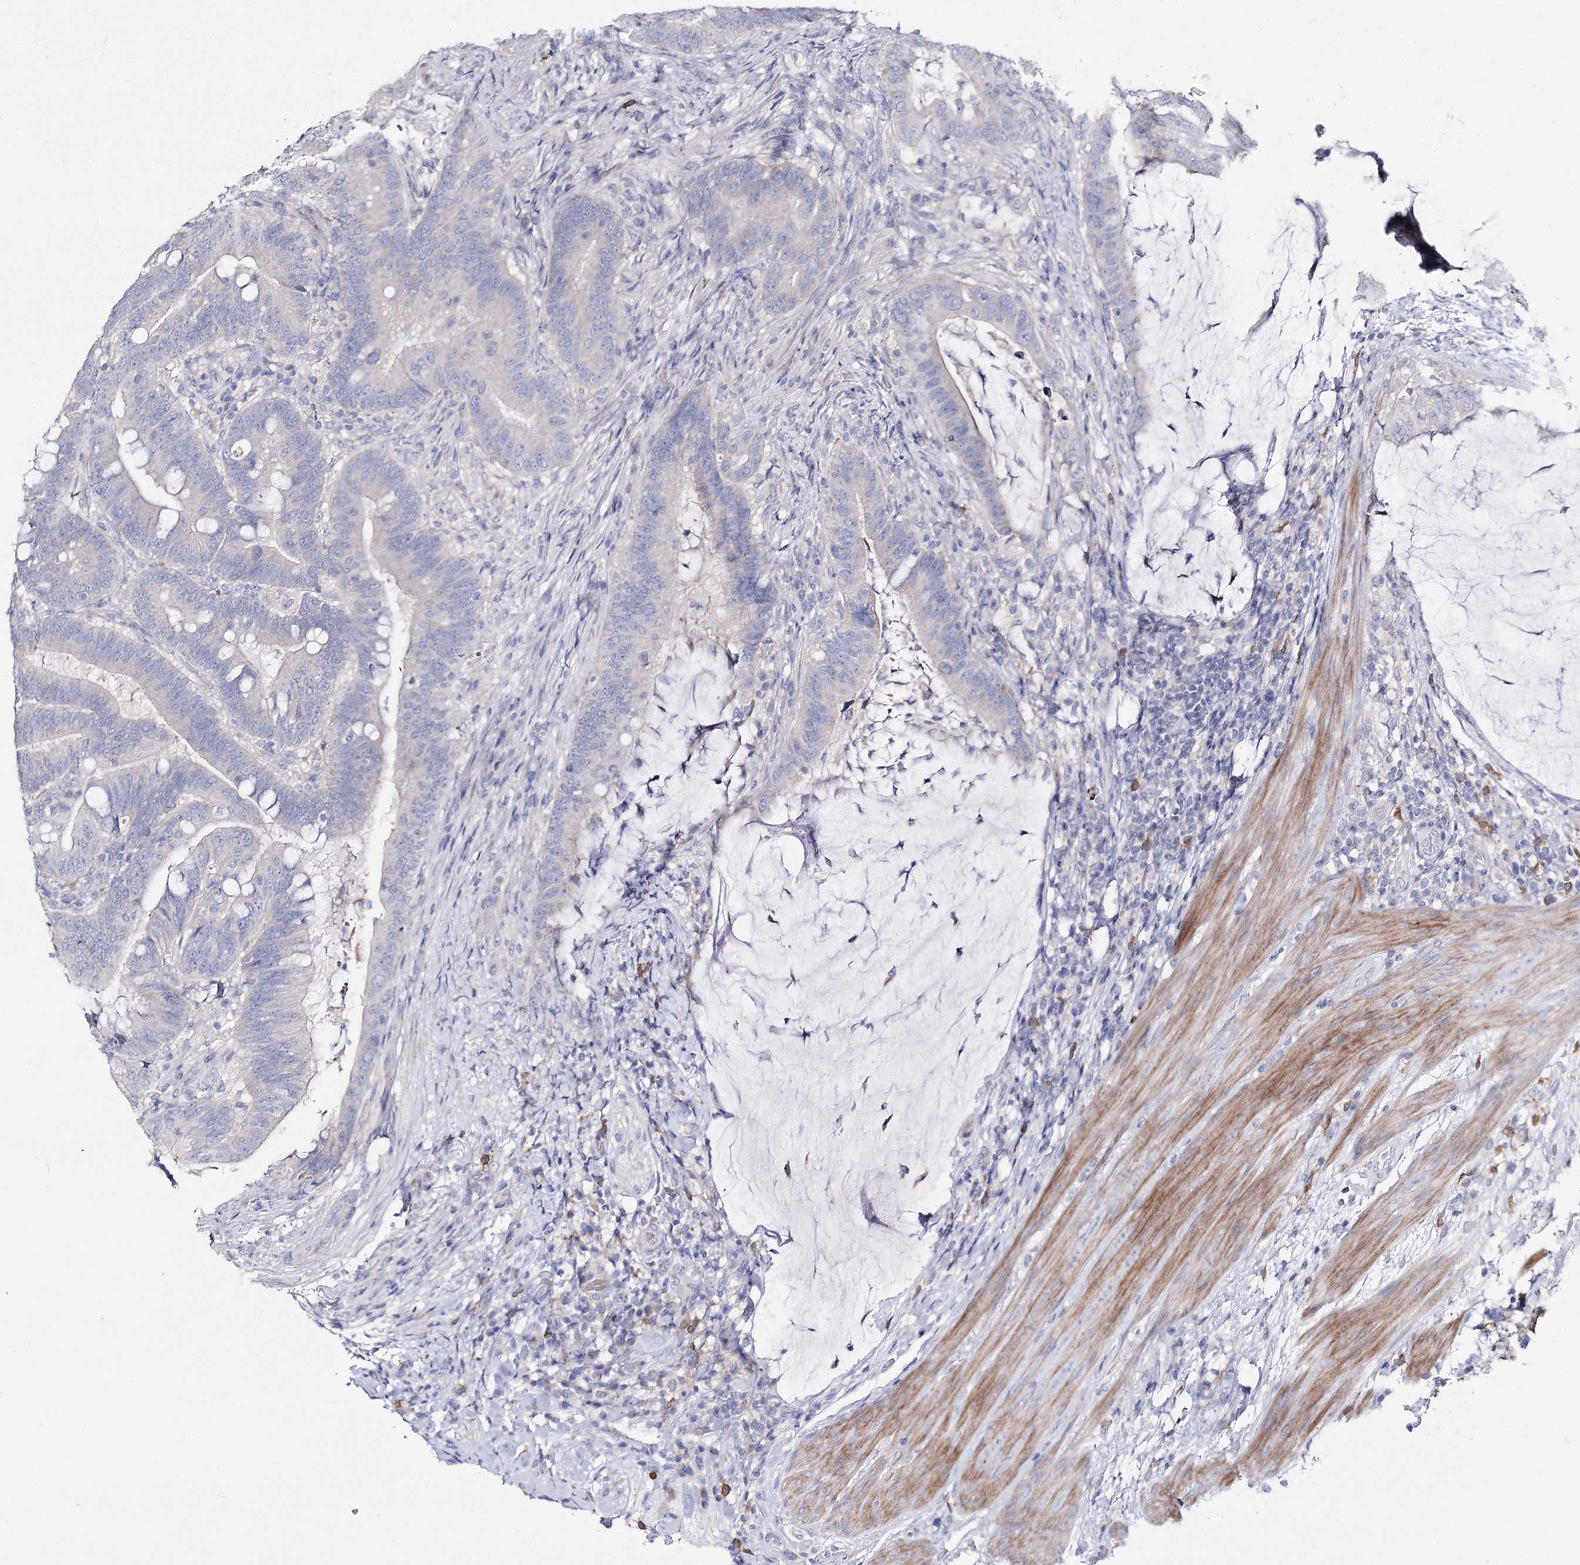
{"staining": {"intensity": "negative", "quantity": "none", "location": "none"}, "tissue": "colorectal cancer", "cell_type": "Tumor cells", "image_type": "cancer", "snomed": [{"axis": "morphology", "description": "Adenocarcinoma, NOS"}, {"axis": "topography", "description": "Colon"}], "caption": "A high-resolution image shows IHC staining of colorectal adenocarcinoma, which displays no significant staining in tumor cells. (DAB (3,3'-diaminobenzidine) IHC, high magnification).", "gene": "NRAP", "patient": {"sex": "female", "age": 66}}